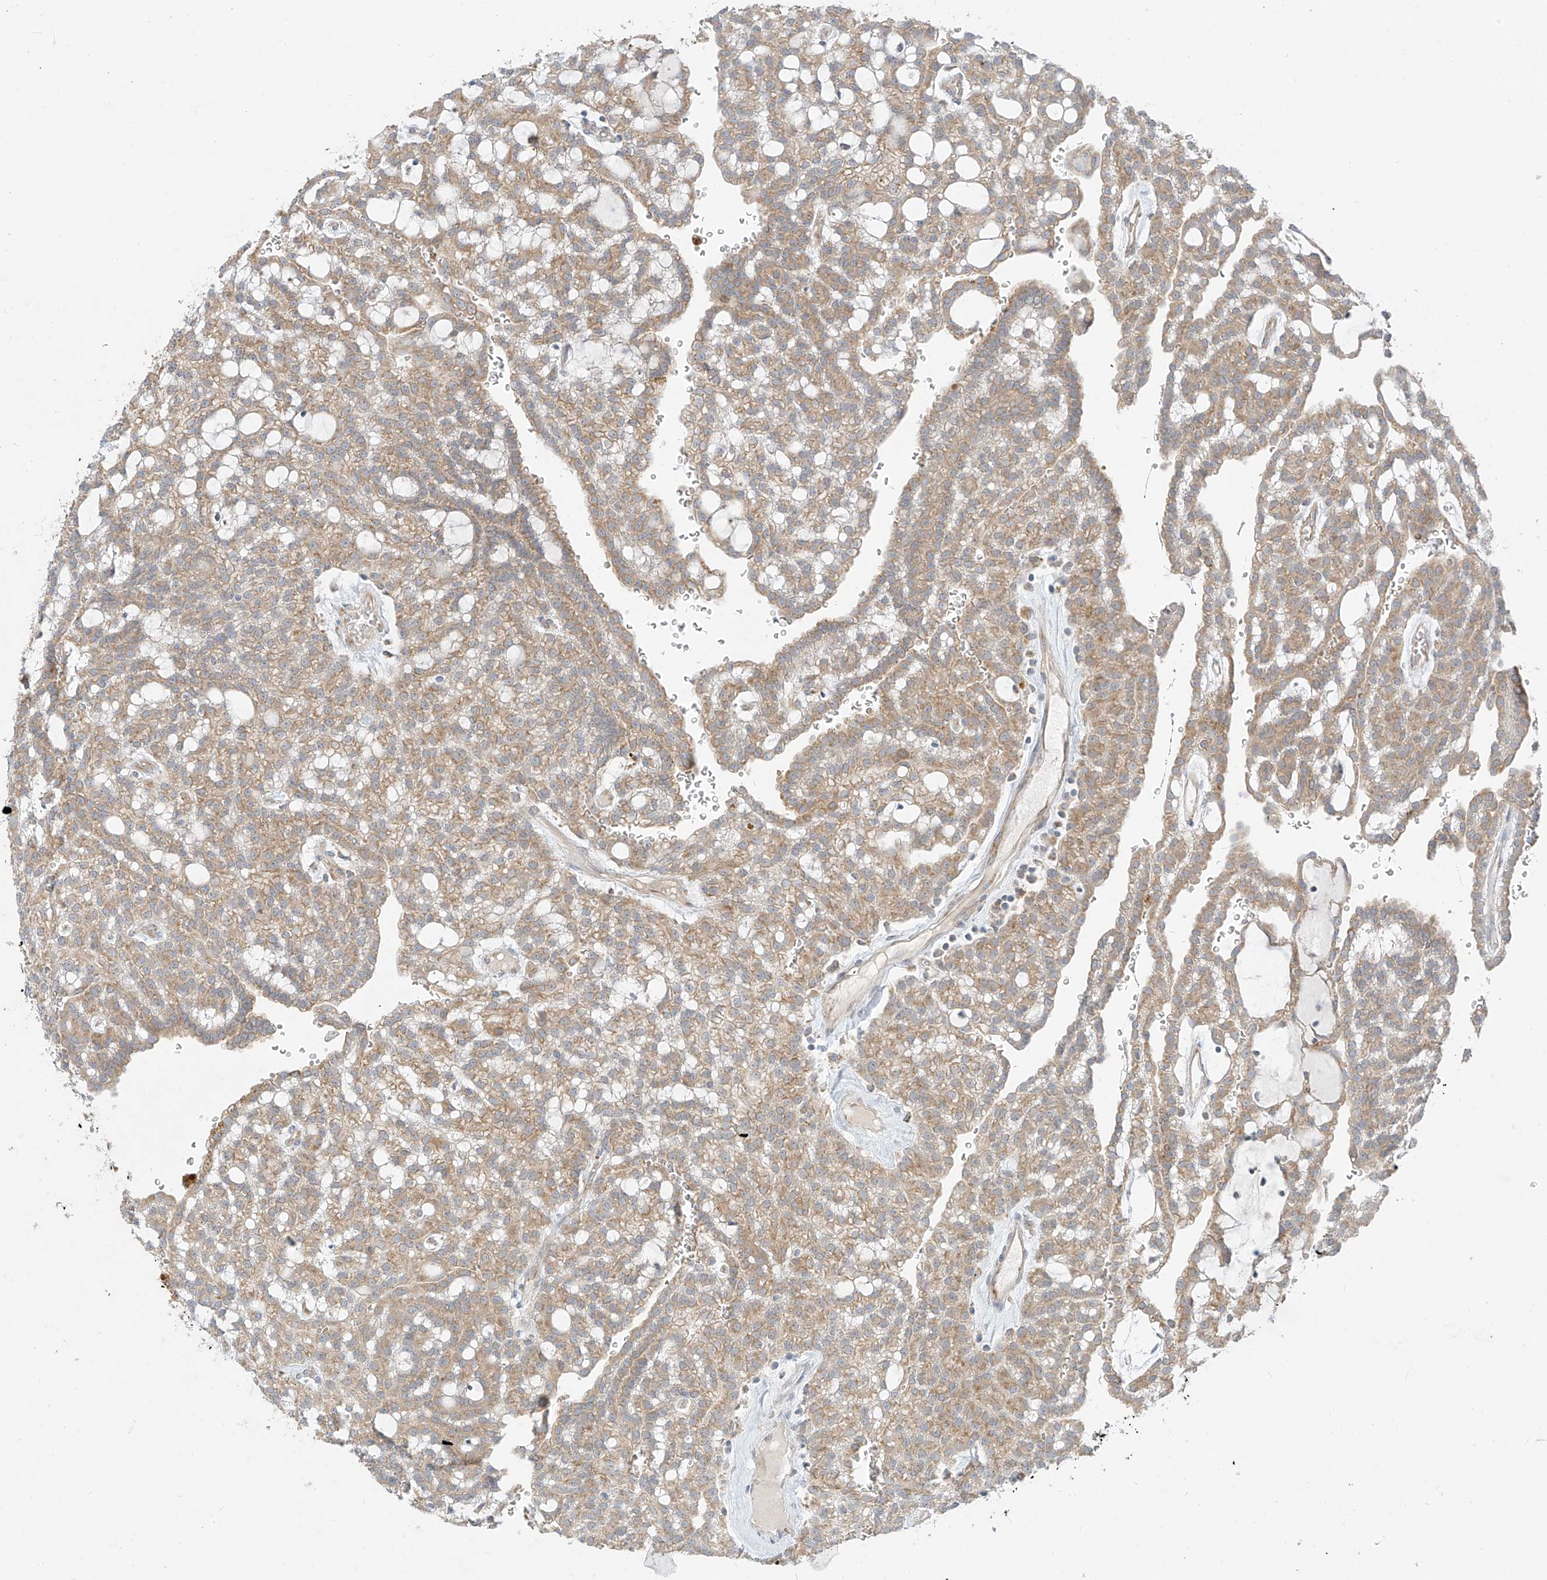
{"staining": {"intensity": "moderate", "quantity": ">75%", "location": "cytoplasmic/membranous"}, "tissue": "renal cancer", "cell_type": "Tumor cells", "image_type": "cancer", "snomed": [{"axis": "morphology", "description": "Adenocarcinoma, NOS"}, {"axis": "topography", "description": "Kidney"}], "caption": "There is medium levels of moderate cytoplasmic/membranous staining in tumor cells of adenocarcinoma (renal), as demonstrated by immunohistochemical staining (brown color).", "gene": "STT3A", "patient": {"sex": "male", "age": 63}}